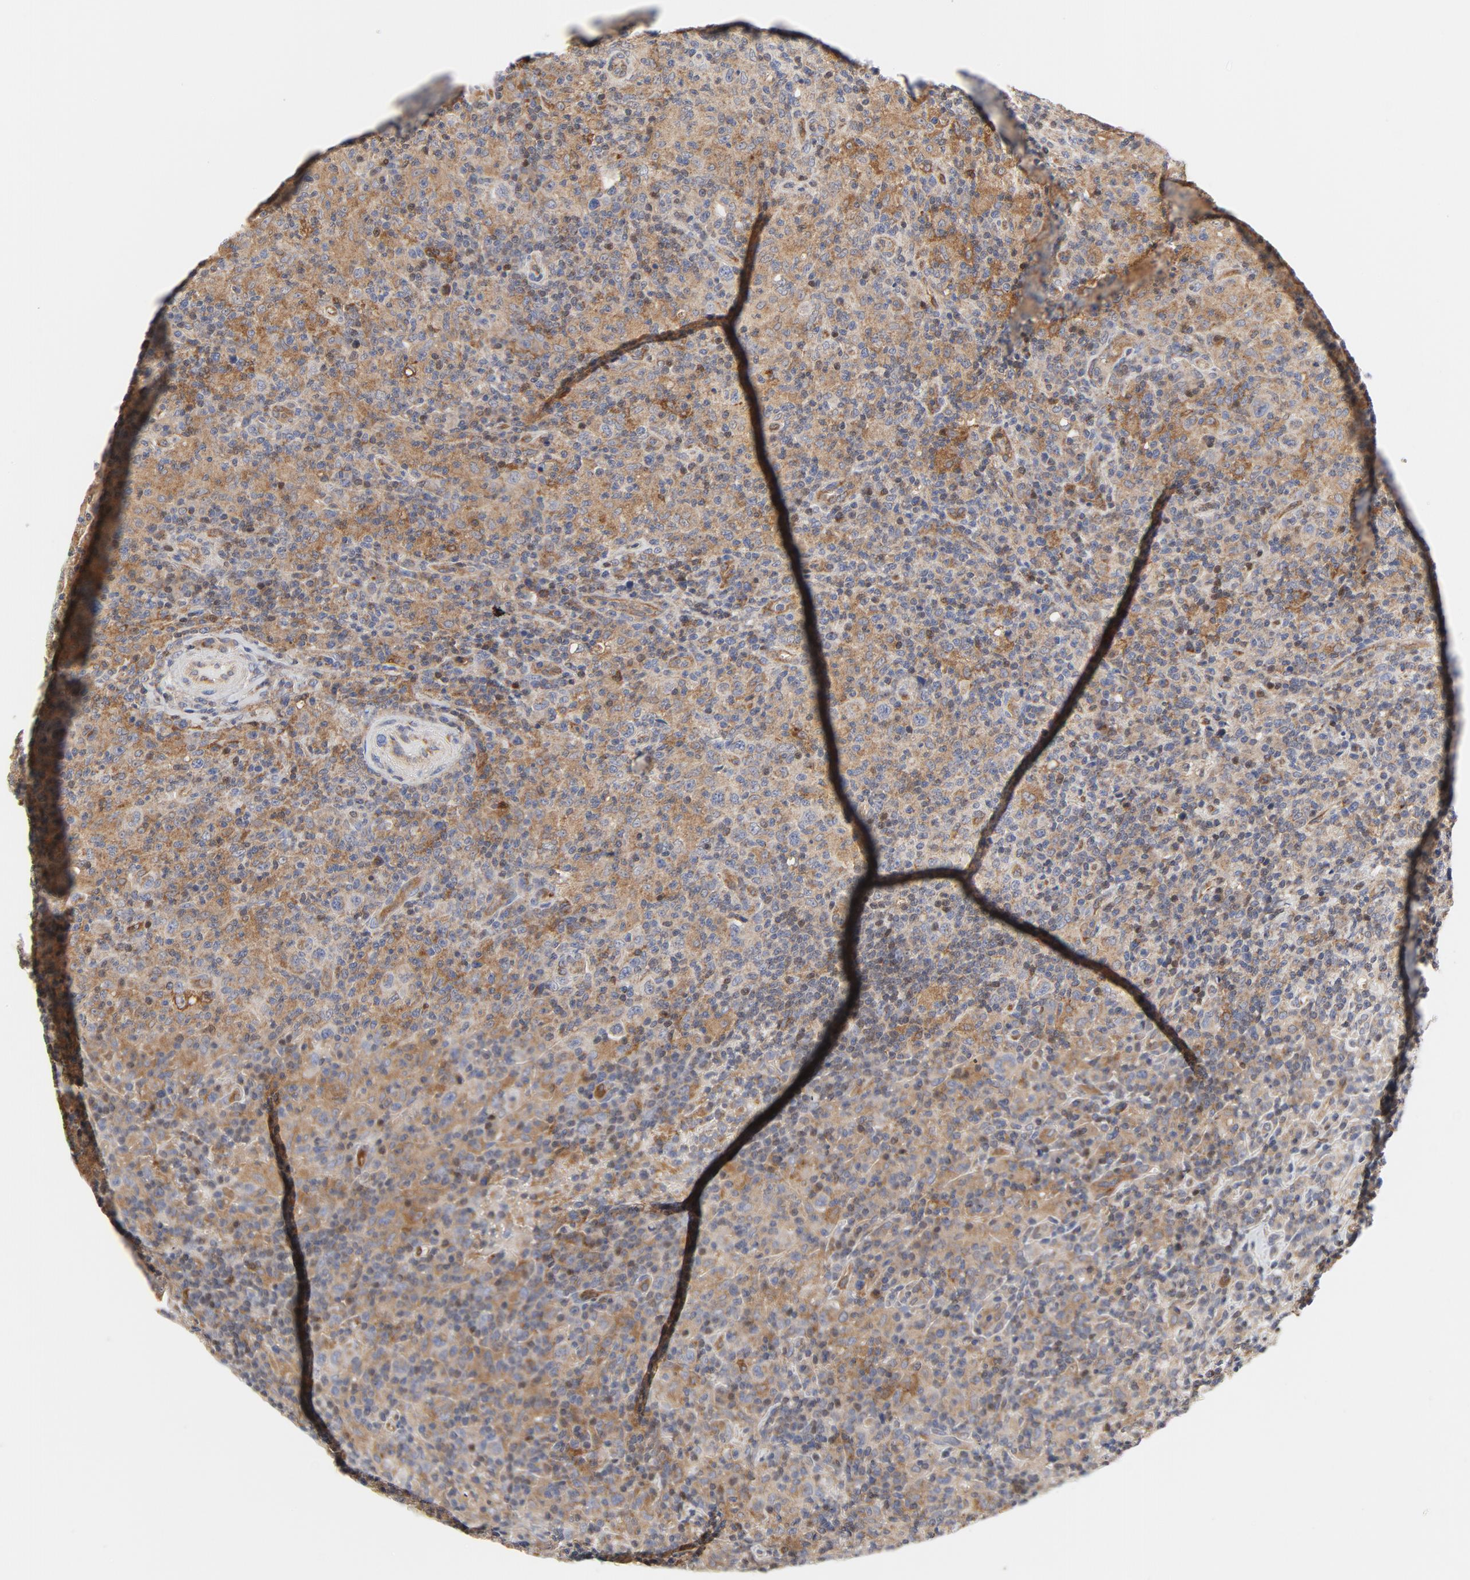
{"staining": {"intensity": "moderate", "quantity": ">75%", "location": "cytoplasmic/membranous"}, "tissue": "lymphoma", "cell_type": "Tumor cells", "image_type": "cancer", "snomed": [{"axis": "morphology", "description": "Hodgkin's disease, NOS"}, {"axis": "topography", "description": "Lymph node"}], "caption": "Hodgkin's disease stained with DAB (3,3'-diaminobenzidine) IHC displays medium levels of moderate cytoplasmic/membranous positivity in about >75% of tumor cells.", "gene": "RAPGEF4", "patient": {"sex": "male", "age": 65}}